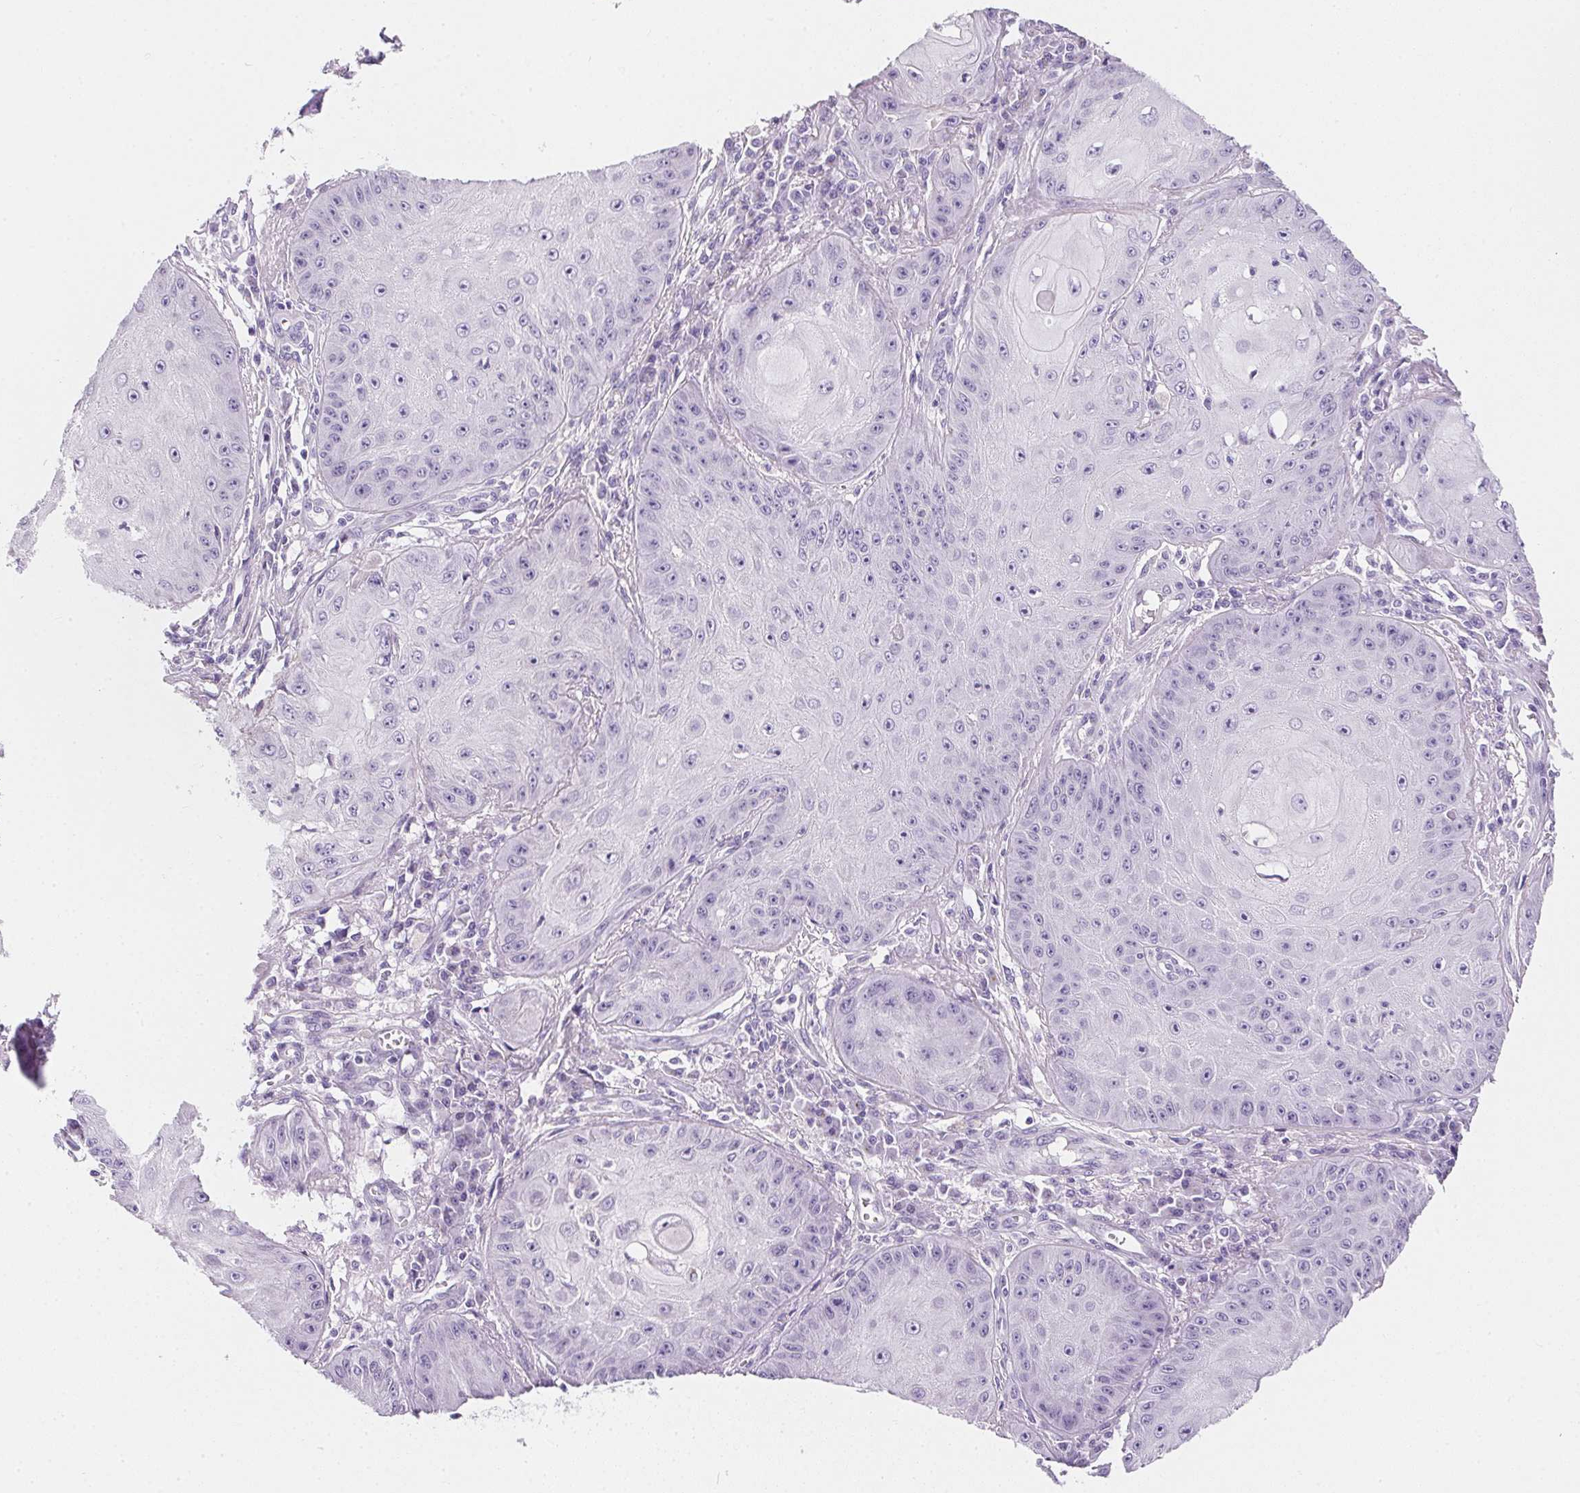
{"staining": {"intensity": "negative", "quantity": "none", "location": "none"}, "tissue": "skin cancer", "cell_type": "Tumor cells", "image_type": "cancer", "snomed": [{"axis": "morphology", "description": "Squamous cell carcinoma, NOS"}, {"axis": "topography", "description": "Skin"}], "caption": "Human skin squamous cell carcinoma stained for a protein using IHC reveals no expression in tumor cells.", "gene": "AQP5", "patient": {"sex": "male", "age": 70}}